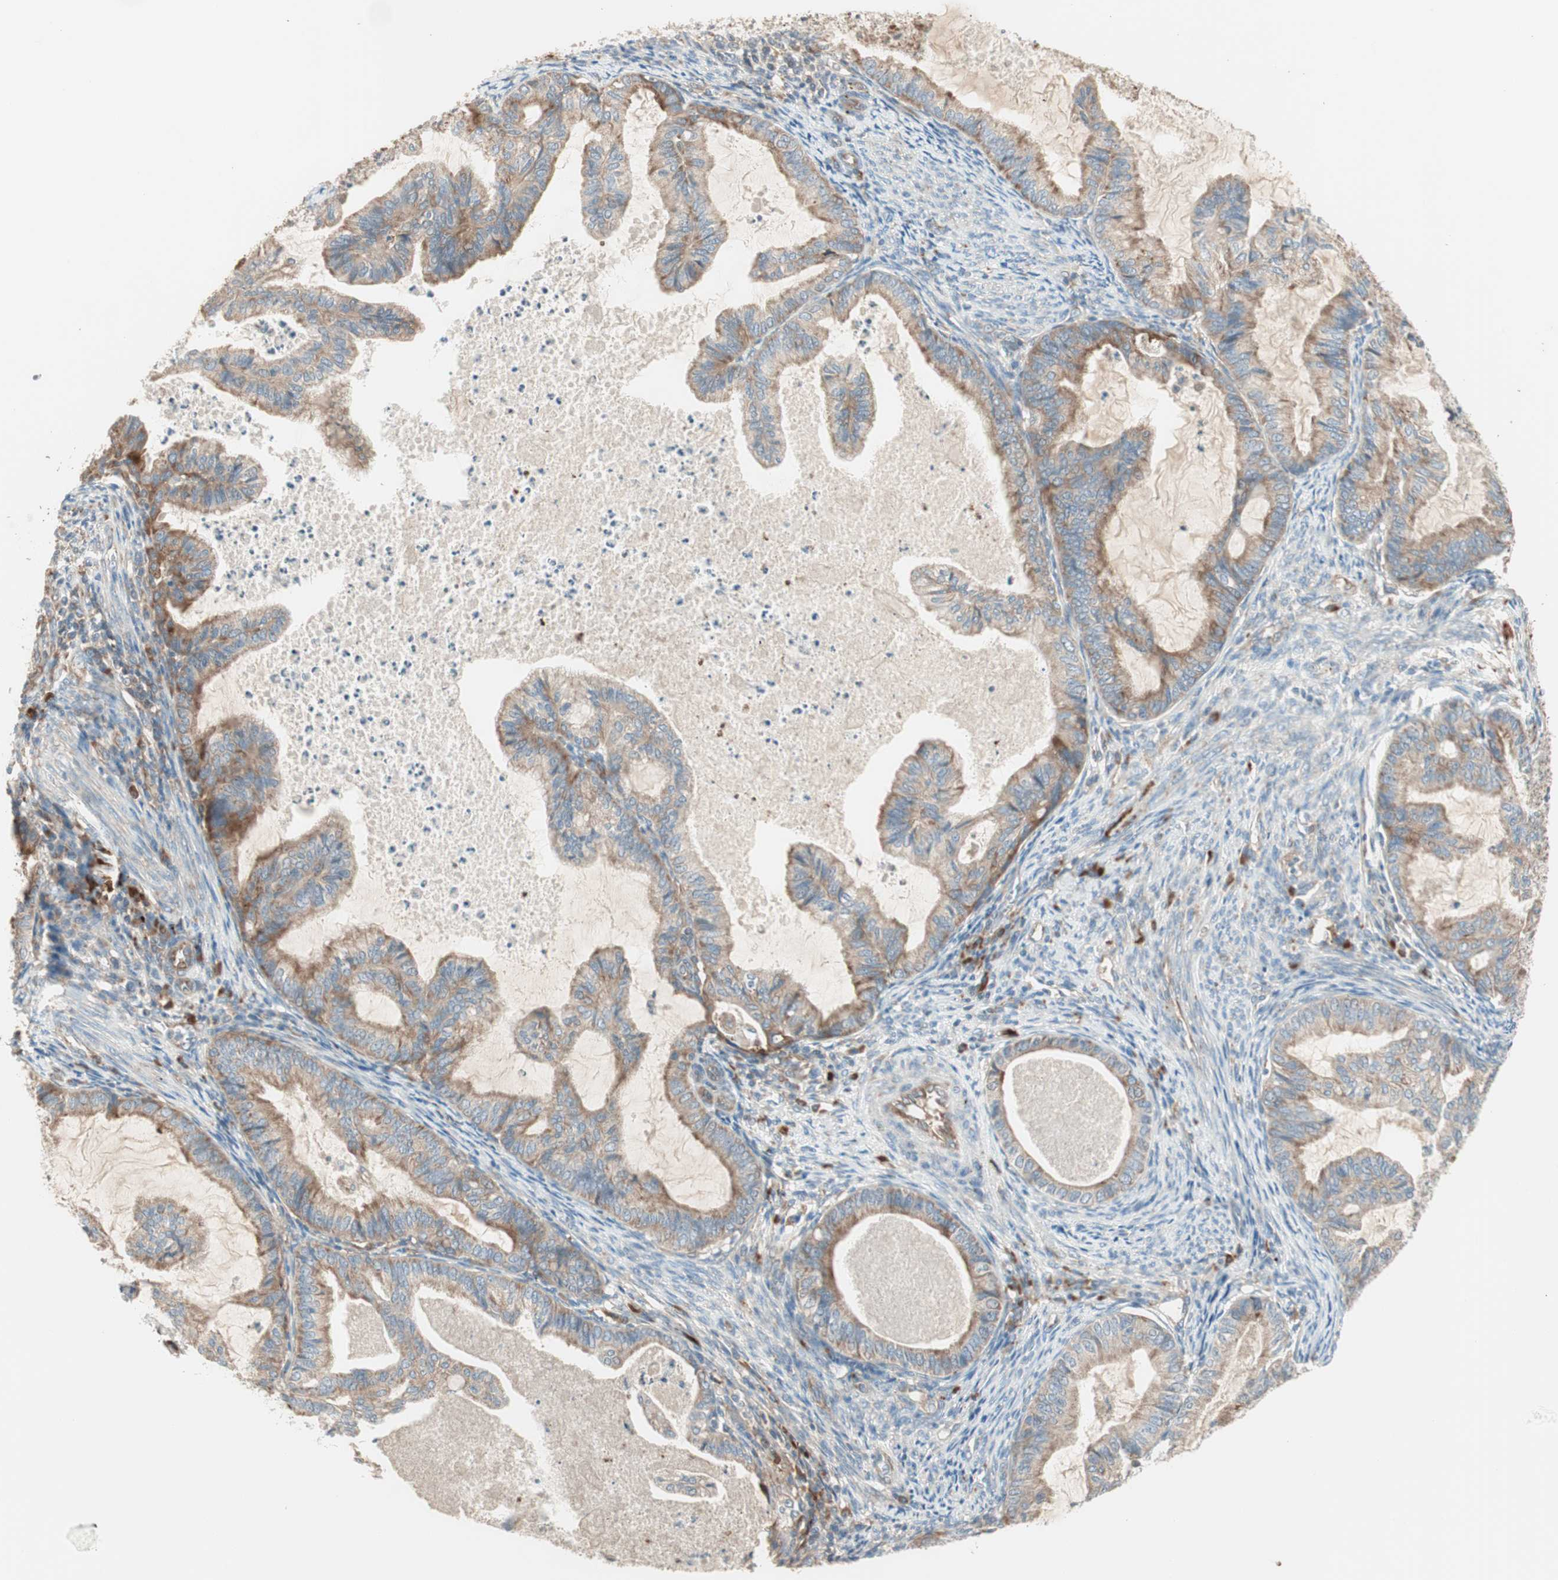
{"staining": {"intensity": "moderate", "quantity": ">75%", "location": "cytoplasmic/membranous"}, "tissue": "cervical cancer", "cell_type": "Tumor cells", "image_type": "cancer", "snomed": [{"axis": "morphology", "description": "Normal tissue, NOS"}, {"axis": "morphology", "description": "Adenocarcinoma, NOS"}, {"axis": "topography", "description": "Cervix"}, {"axis": "topography", "description": "Endometrium"}], "caption": "Brown immunohistochemical staining in human cervical cancer displays moderate cytoplasmic/membranous positivity in about >75% of tumor cells.", "gene": "RPL23", "patient": {"sex": "female", "age": 86}}